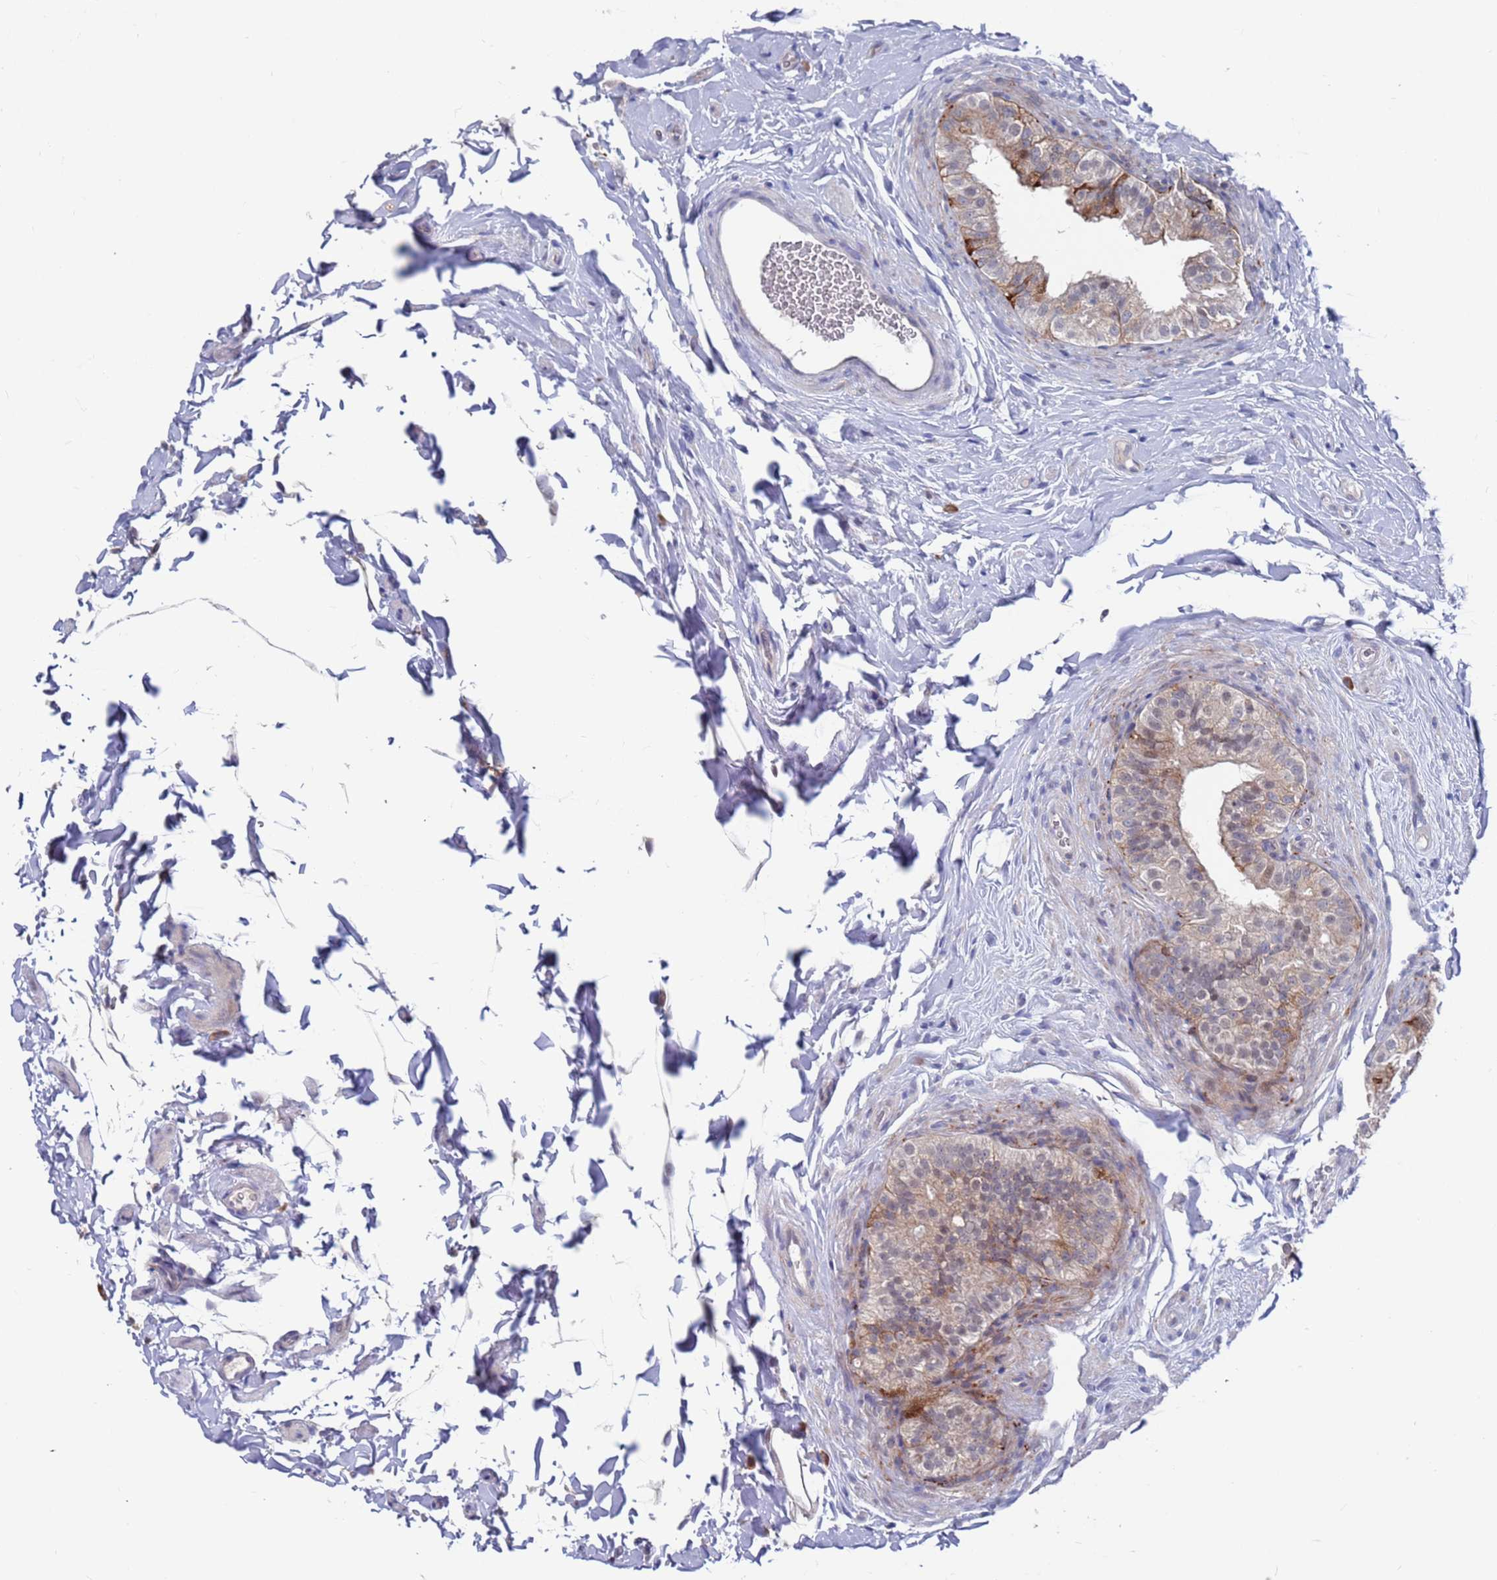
{"staining": {"intensity": "weak", "quantity": ">75%", "location": "cytoplasmic/membranous,nuclear"}, "tissue": "epididymis", "cell_type": "Glandular cells", "image_type": "normal", "snomed": [{"axis": "morphology", "description": "Normal tissue, NOS"}, {"axis": "topography", "description": "Epididymis"}], "caption": "Immunohistochemical staining of benign human epididymis displays >75% levels of weak cytoplasmic/membranous,nuclear protein positivity in about >75% of glandular cells.", "gene": "FBXO27", "patient": {"sex": "male", "age": 49}}